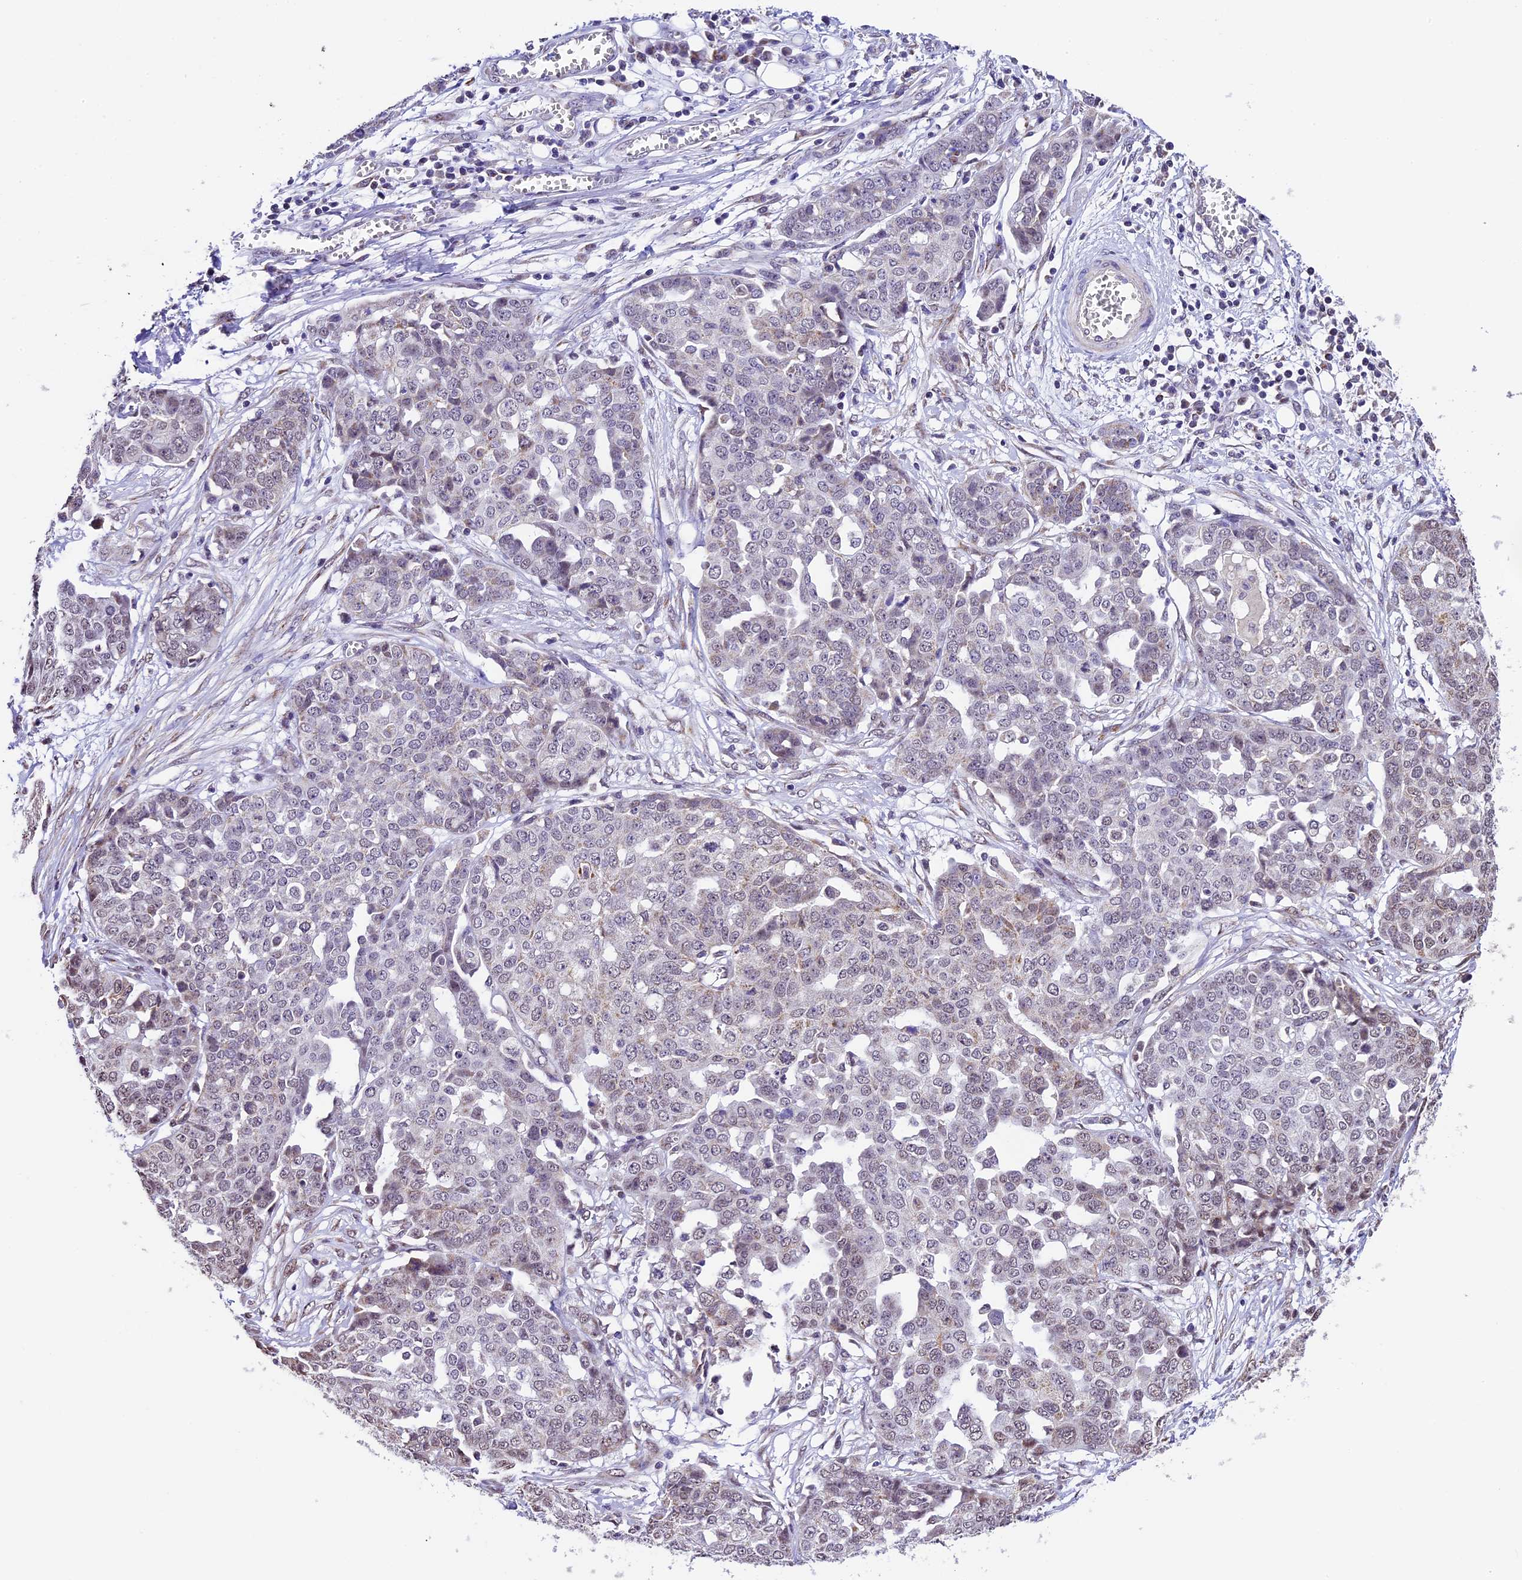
{"staining": {"intensity": "weak", "quantity": "<25%", "location": "nuclear"}, "tissue": "ovarian cancer", "cell_type": "Tumor cells", "image_type": "cancer", "snomed": [{"axis": "morphology", "description": "Cystadenocarcinoma, serous, NOS"}, {"axis": "topography", "description": "Soft tissue"}, {"axis": "topography", "description": "Ovary"}], "caption": "Serous cystadenocarcinoma (ovarian) stained for a protein using IHC exhibits no staining tumor cells.", "gene": "CARS2", "patient": {"sex": "female", "age": 57}}